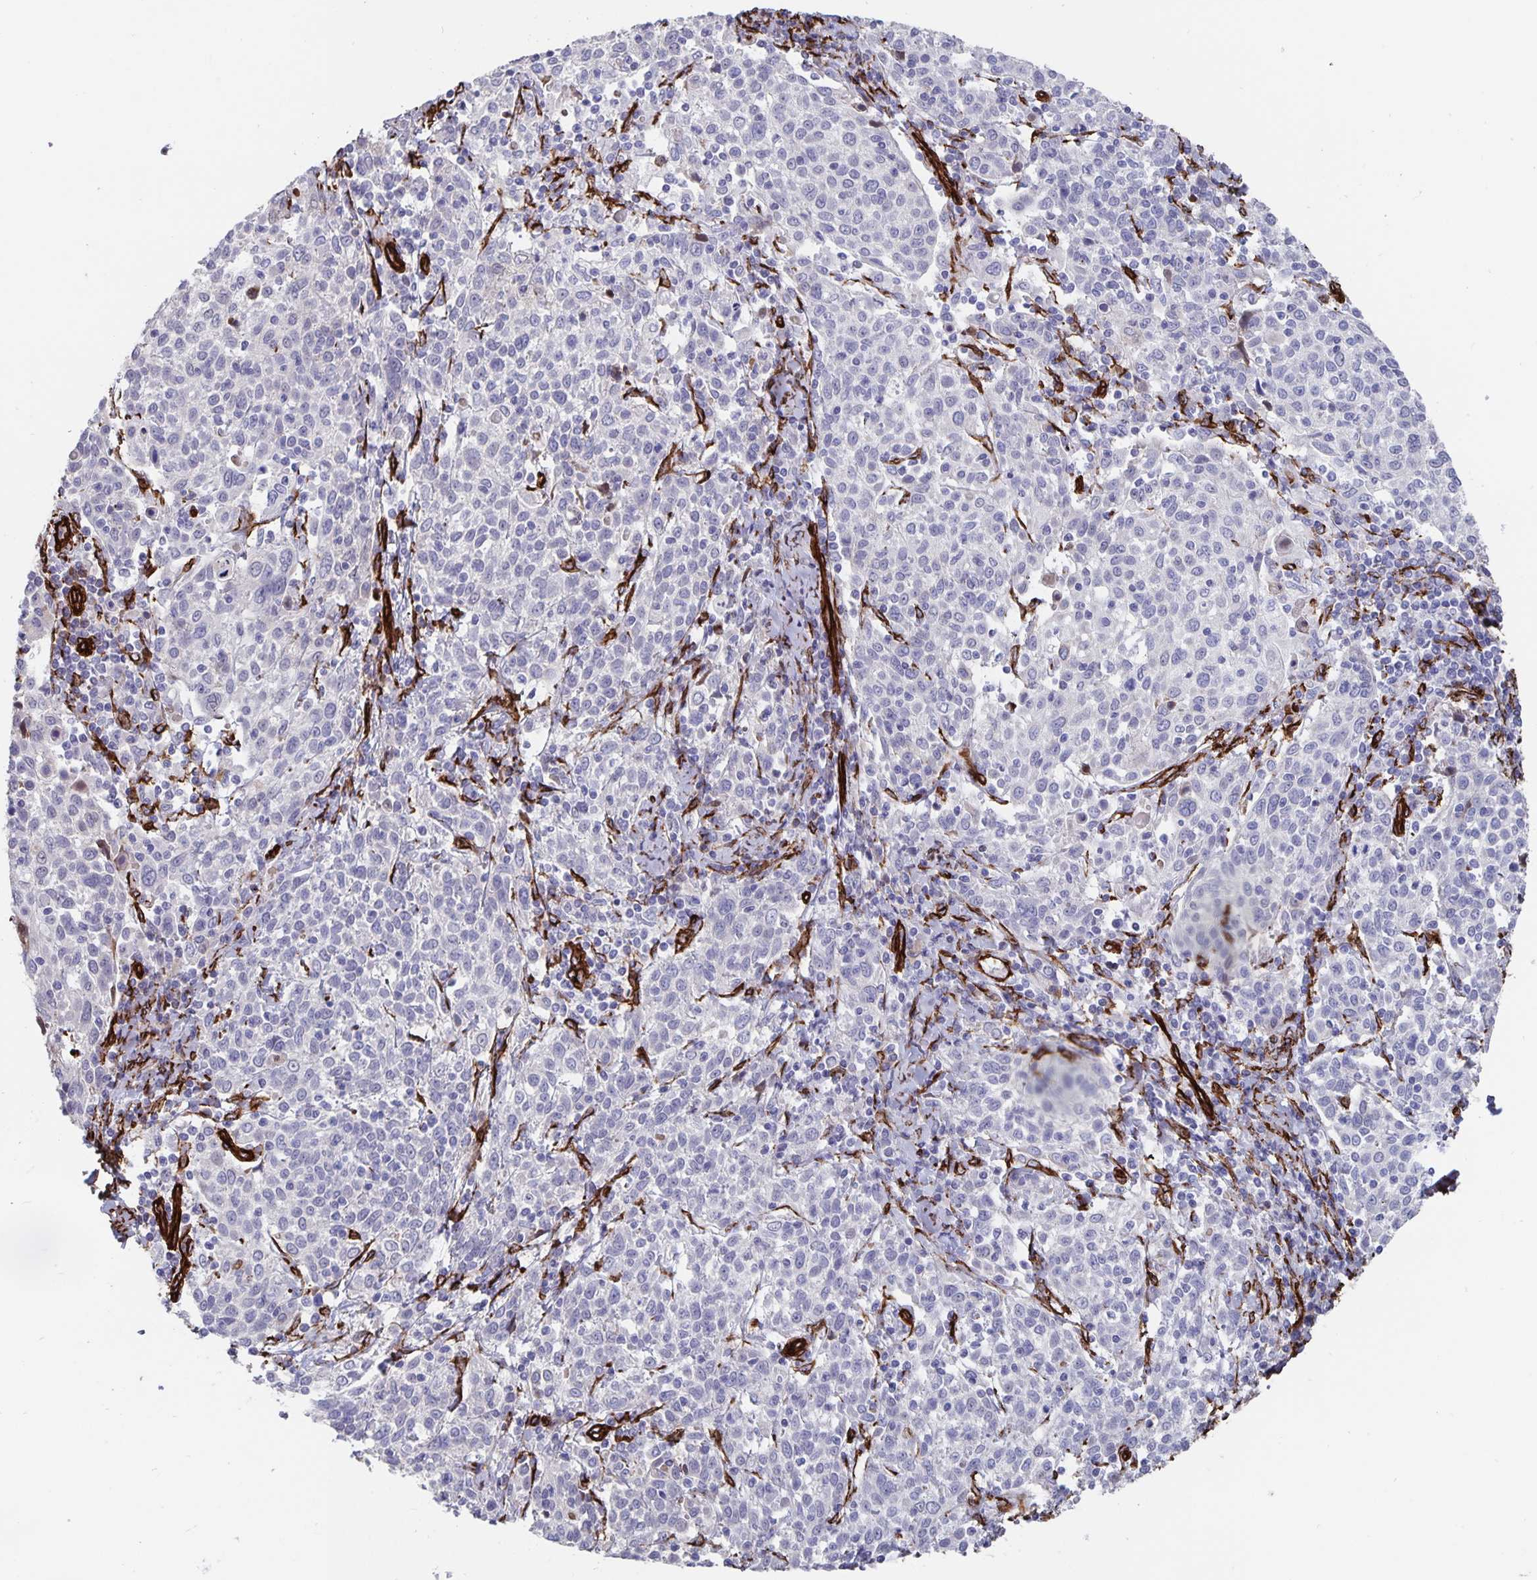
{"staining": {"intensity": "negative", "quantity": "none", "location": "none"}, "tissue": "cervical cancer", "cell_type": "Tumor cells", "image_type": "cancer", "snomed": [{"axis": "morphology", "description": "Squamous cell carcinoma, NOS"}, {"axis": "topography", "description": "Cervix"}], "caption": "Immunohistochemistry of squamous cell carcinoma (cervical) demonstrates no staining in tumor cells.", "gene": "DCHS2", "patient": {"sex": "female", "age": 61}}